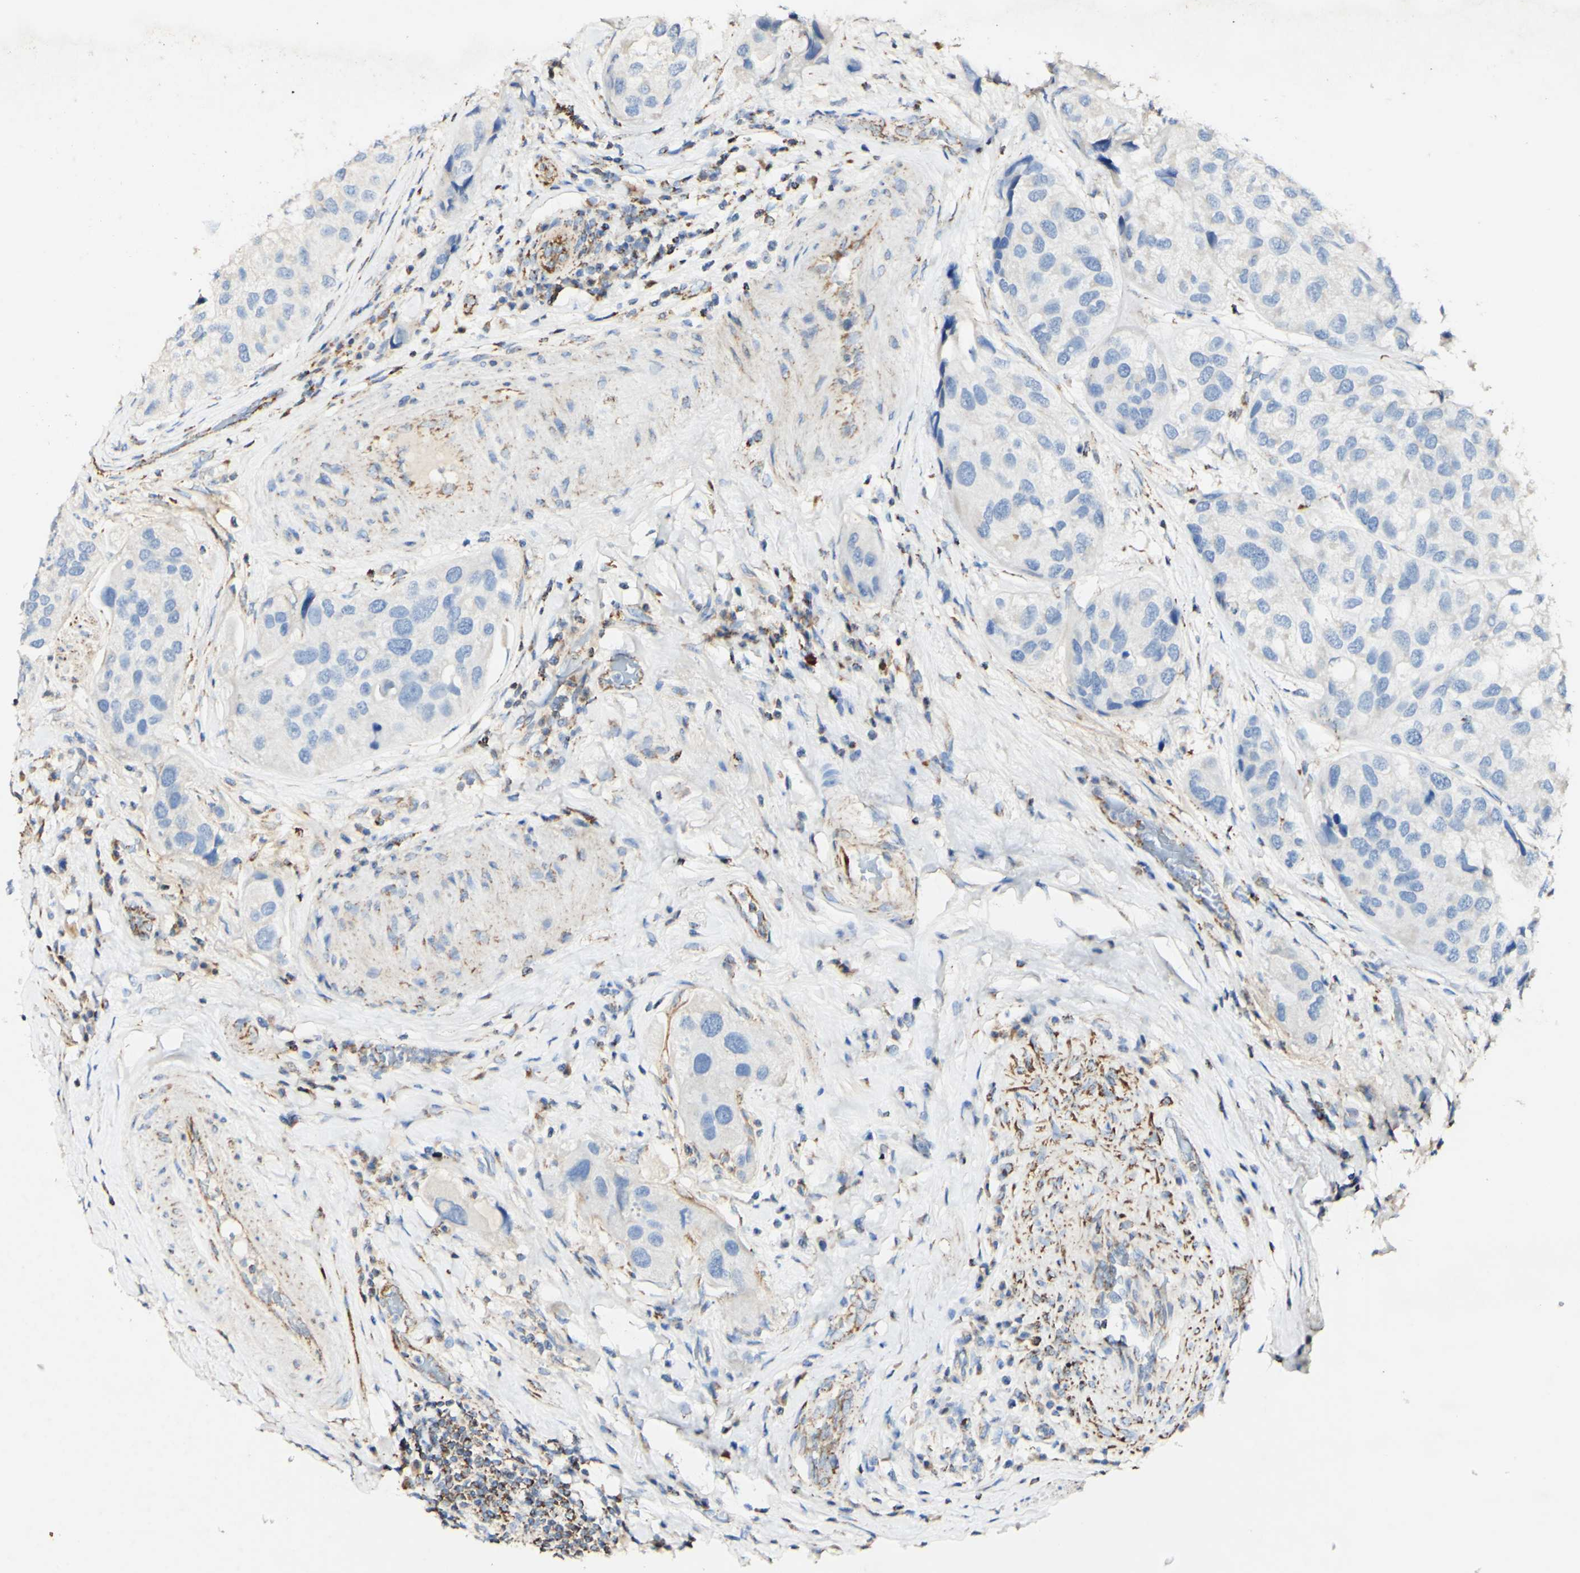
{"staining": {"intensity": "negative", "quantity": "none", "location": "none"}, "tissue": "urothelial cancer", "cell_type": "Tumor cells", "image_type": "cancer", "snomed": [{"axis": "morphology", "description": "Urothelial carcinoma, High grade"}, {"axis": "topography", "description": "Urinary bladder"}], "caption": "DAB (3,3'-diaminobenzidine) immunohistochemical staining of urothelial cancer exhibits no significant expression in tumor cells.", "gene": "OXCT1", "patient": {"sex": "female", "age": 64}}